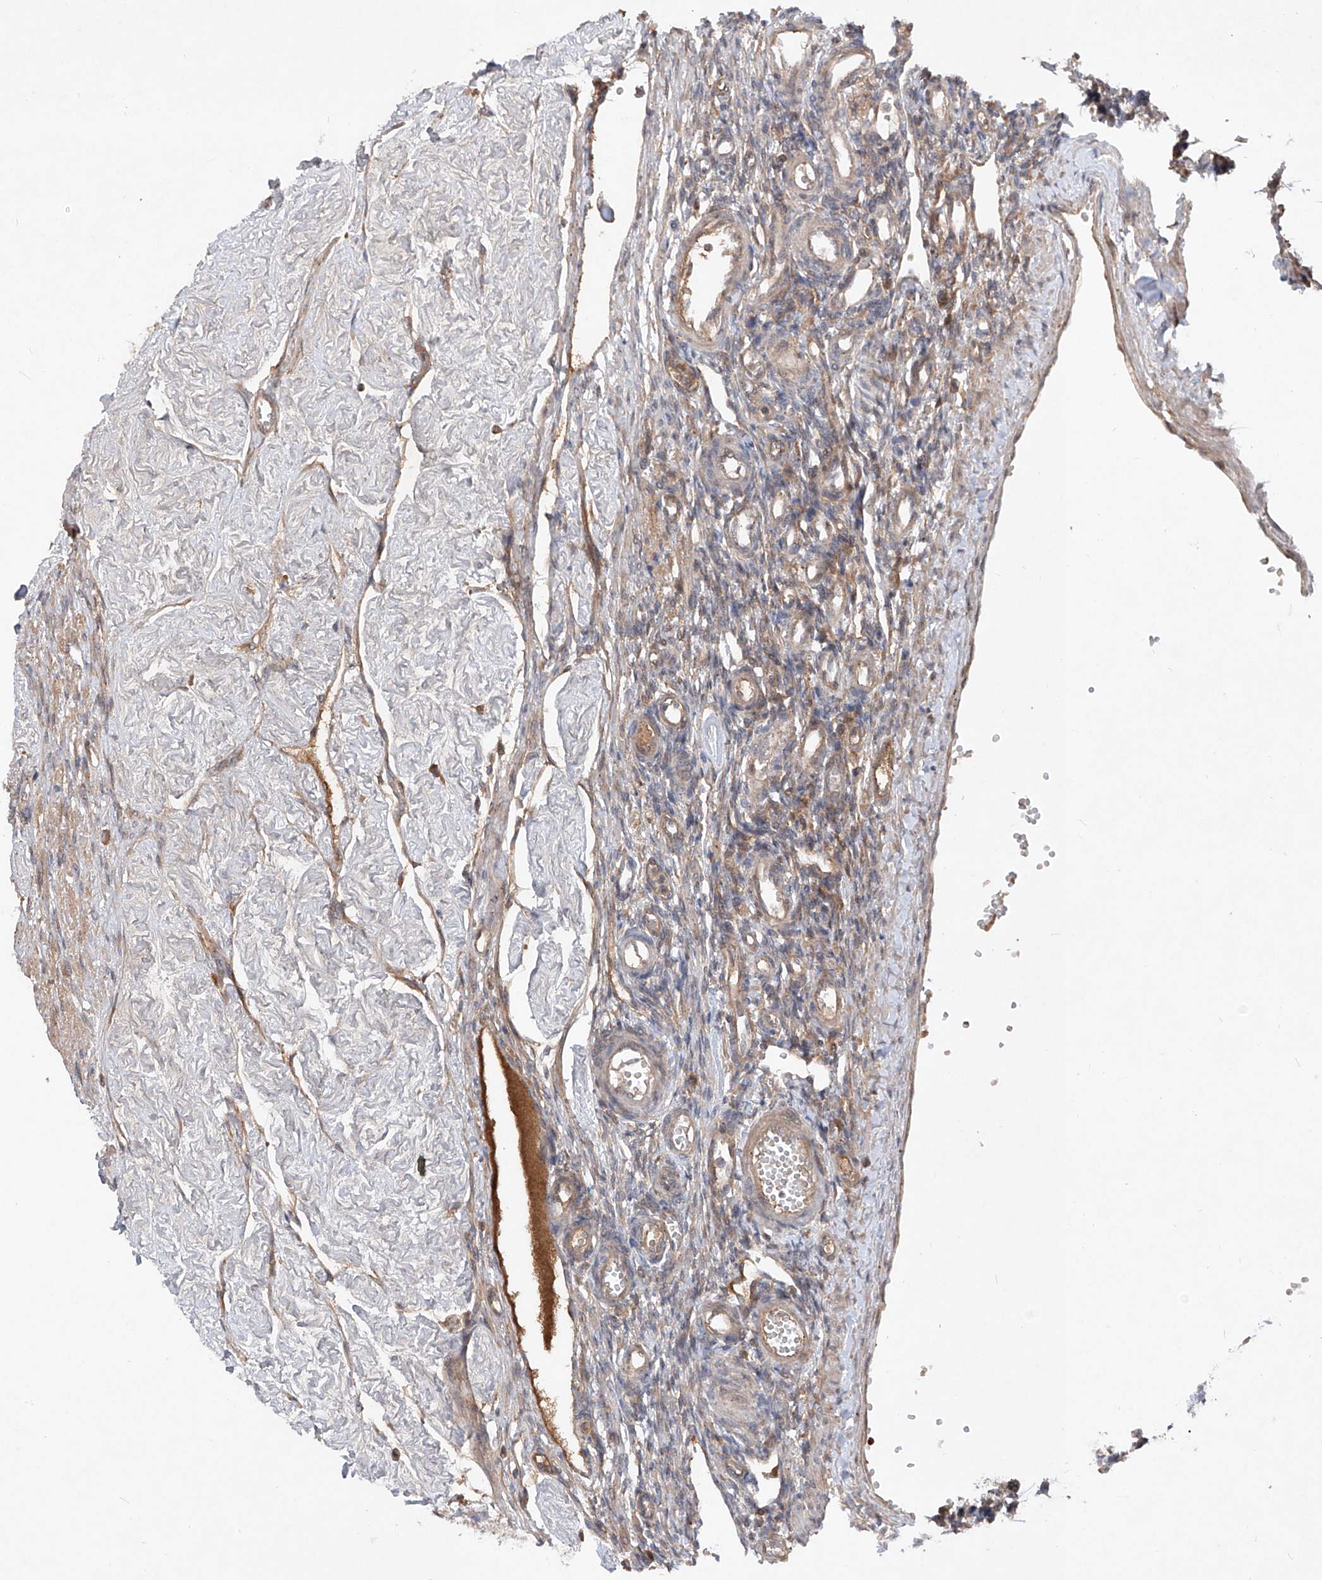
{"staining": {"intensity": "negative", "quantity": "none", "location": "none"}, "tissue": "ovary", "cell_type": "Ovarian stroma cells", "image_type": "normal", "snomed": [{"axis": "morphology", "description": "Normal tissue, NOS"}, {"axis": "morphology", "description": "Cyst, NOS"}, {"axis": "topography", "description": "Ovary"}], "caption": "The image shows no significant positivity in ovarian stroma cells of ovary.", "gene": "FAM135A", "patient": {"sex": "female", "age": 33}}